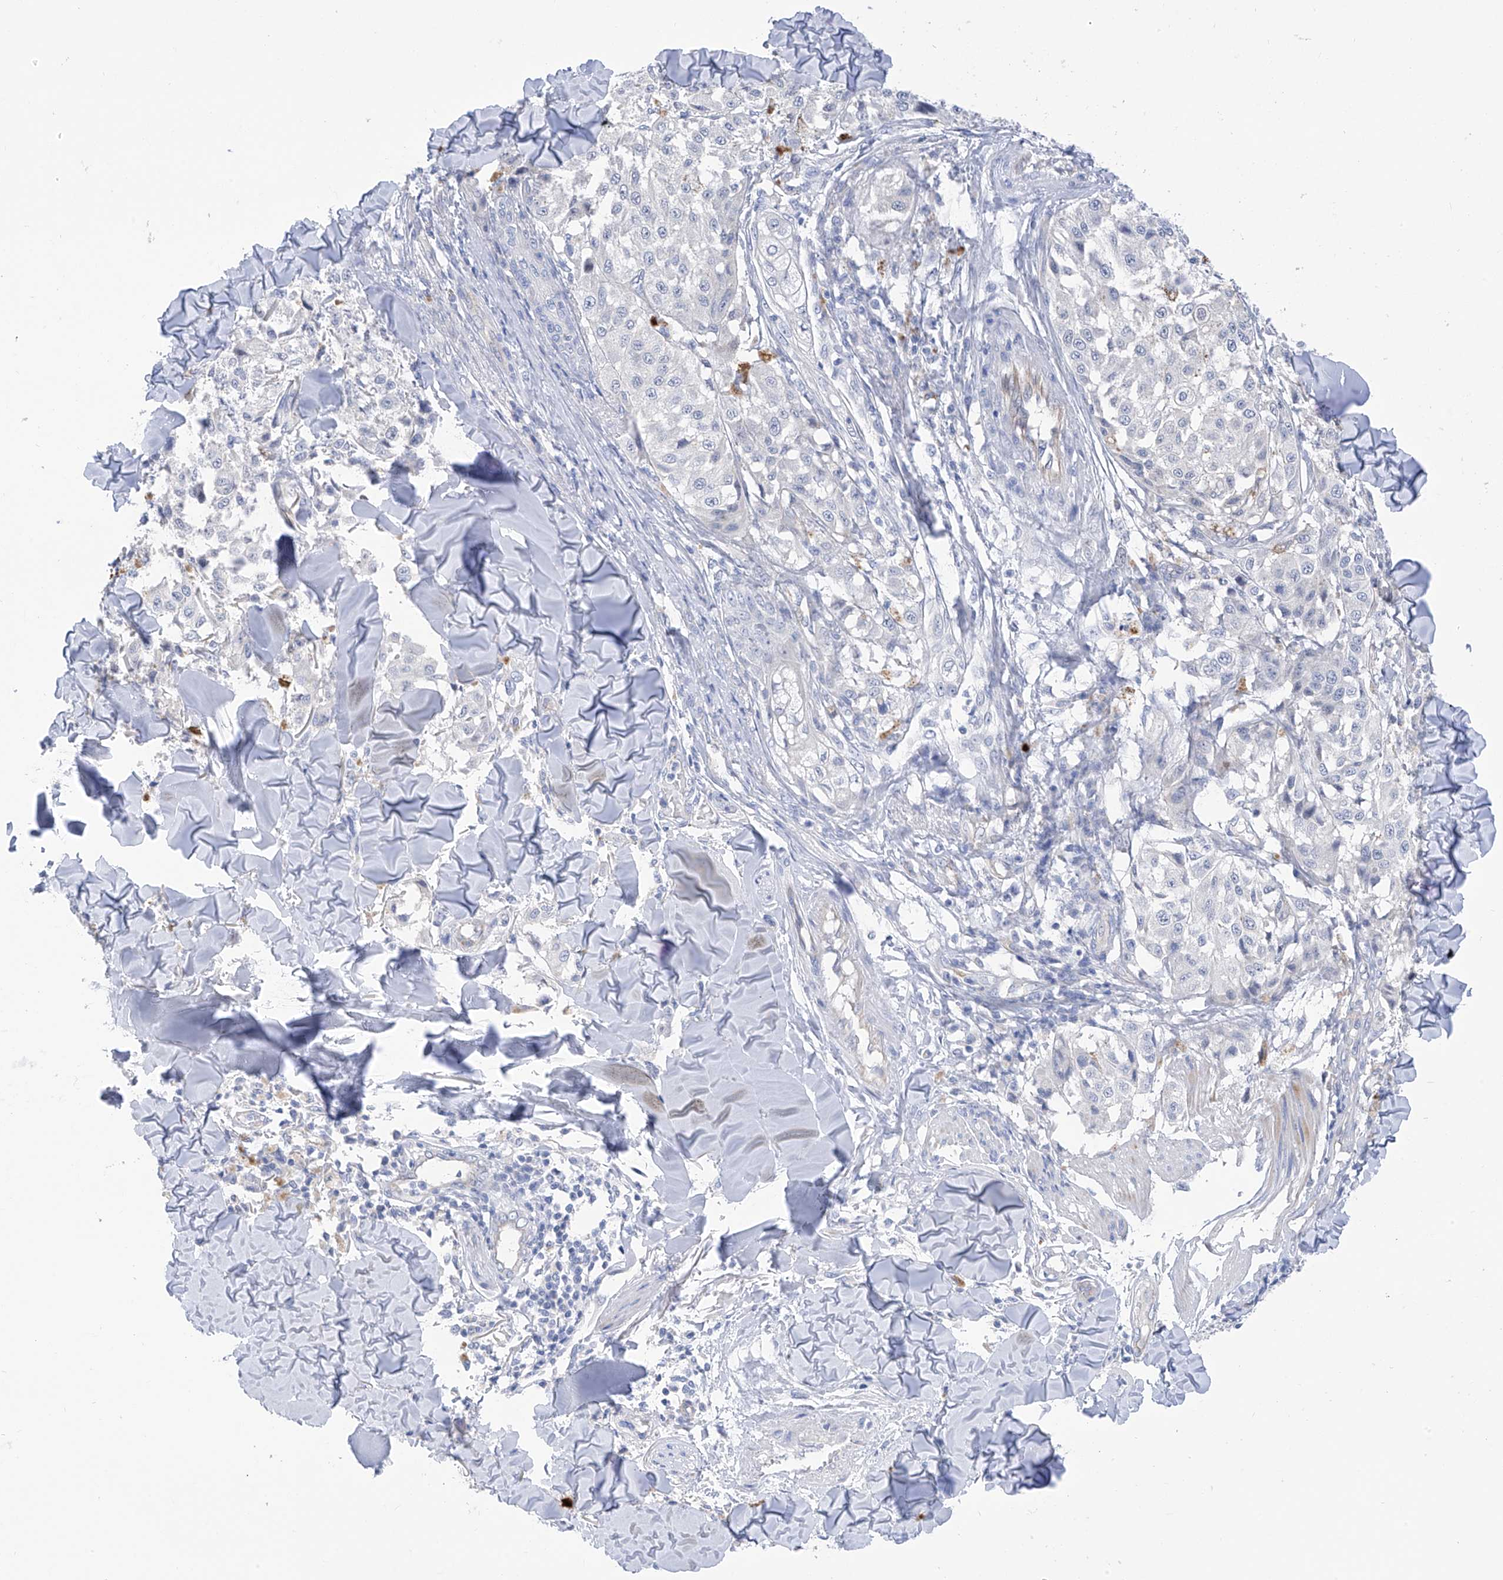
{"staining": {"intensity": "strong", "quantity": "<25%", "location": "cytoplasmic/membranous"}, "tissue": "melanoma", "cell_type": "Tumor cells", "image_type": "cancer", "snomed": [{"axis": "morphology", "description": "Malignant melanoma, NOS"}, {"axis": "topography", "description": "Skin"}], "caption": "Protein positivity by IHC reveals strong cytoplasmic/membranous expression in about <25% of tumor cells in malignant melanoma.", "gene": "PIK3C2B", "patient": {"sex": "female", "age": 64}}